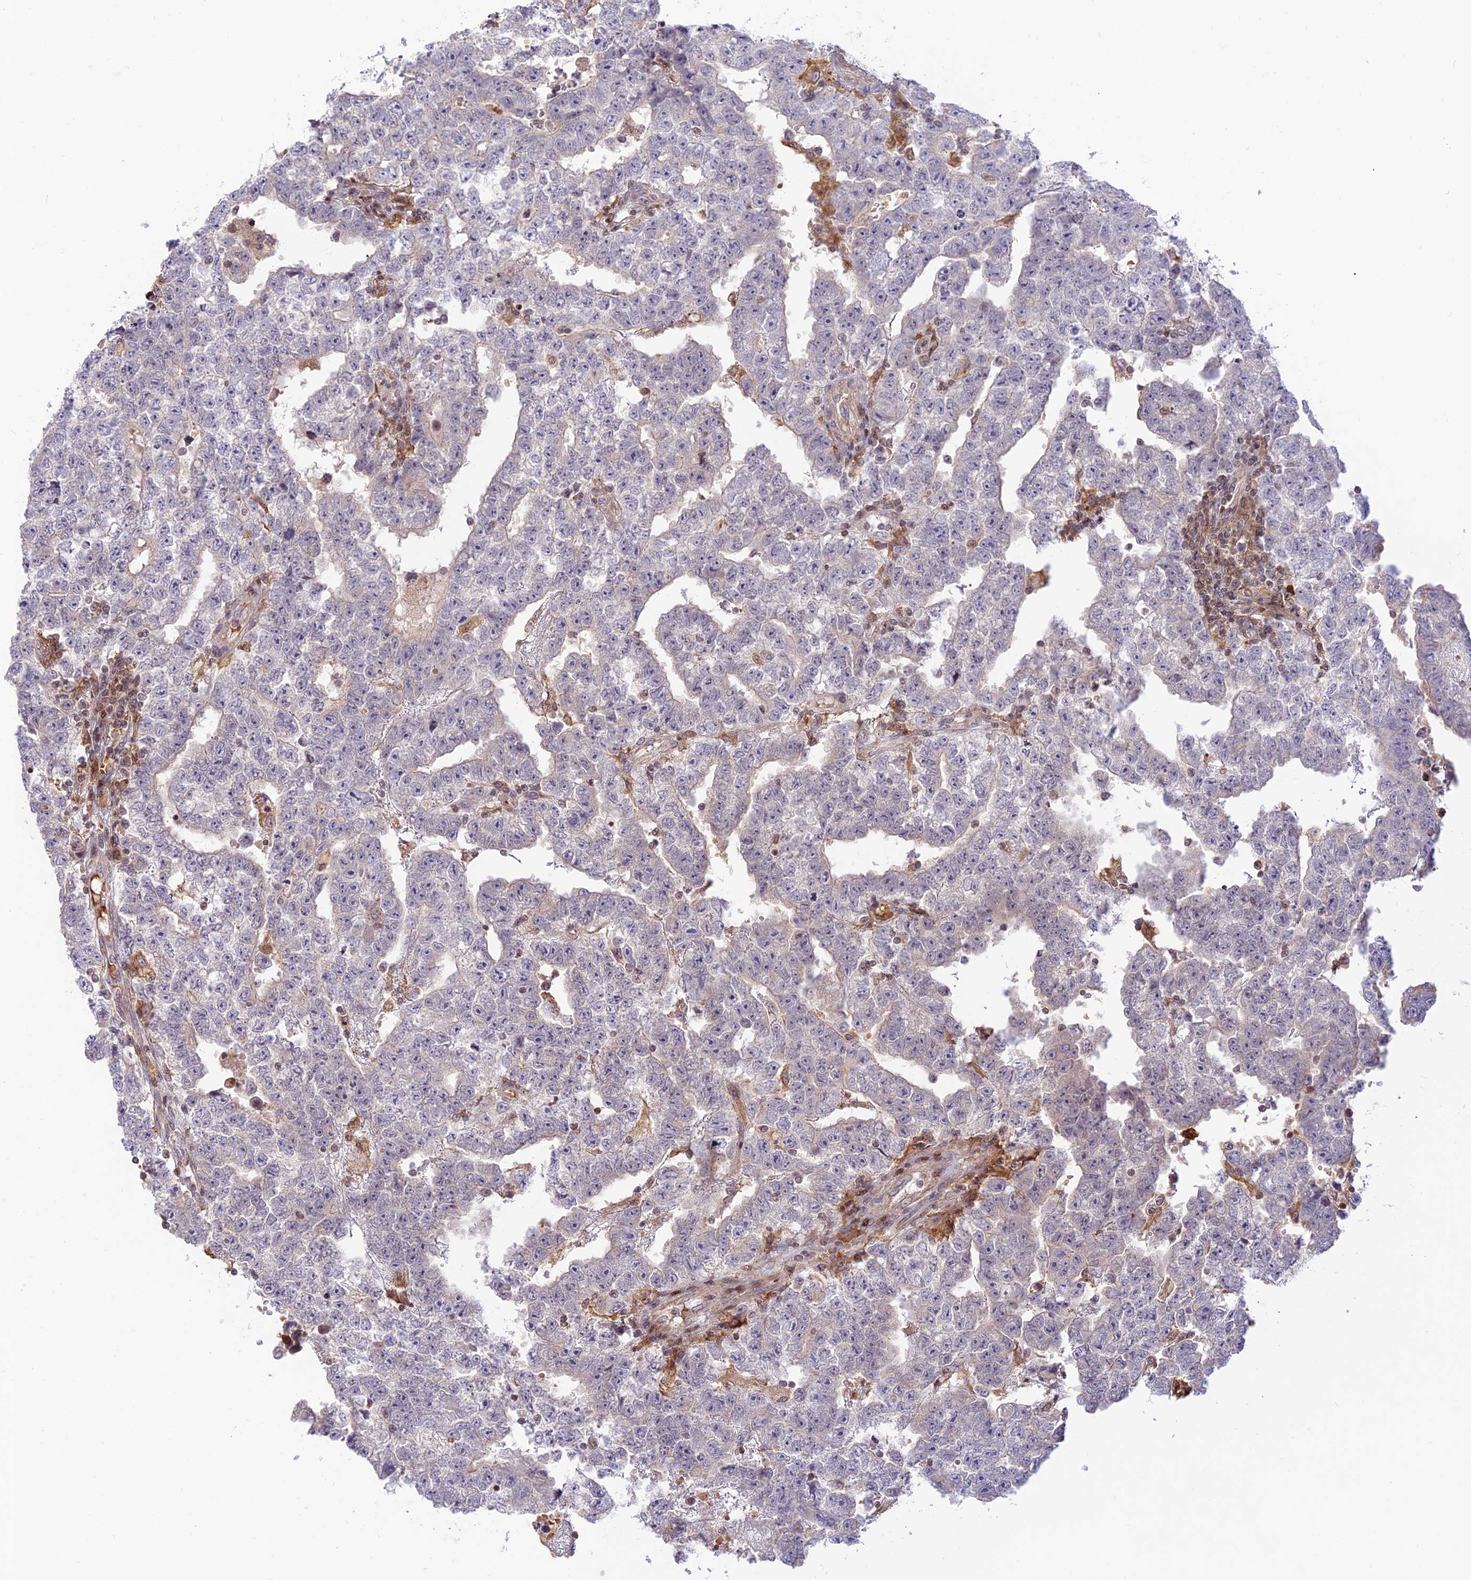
{"staining": {"intensity": "negative", "quantity": "none", "location": "none"}, "tissue": "testis cancer", "cell_type": "Tumor cells", "image_type": "cancer", "snomed": [{"axis": "morphology", "description": "Carcinoma, Embryonal, NOS"}, {"axis": "topography", "description": "Testis"}], "caption": "This image is of testis cancer (embryonal carcinoma) stained with immunohistochemistry to label a protein in brown with the nuclei are counter-stained blue. There is no staining in tumor cells.", "gene": "FAM186B", "patient": {"sex": "male", "age": 25}}